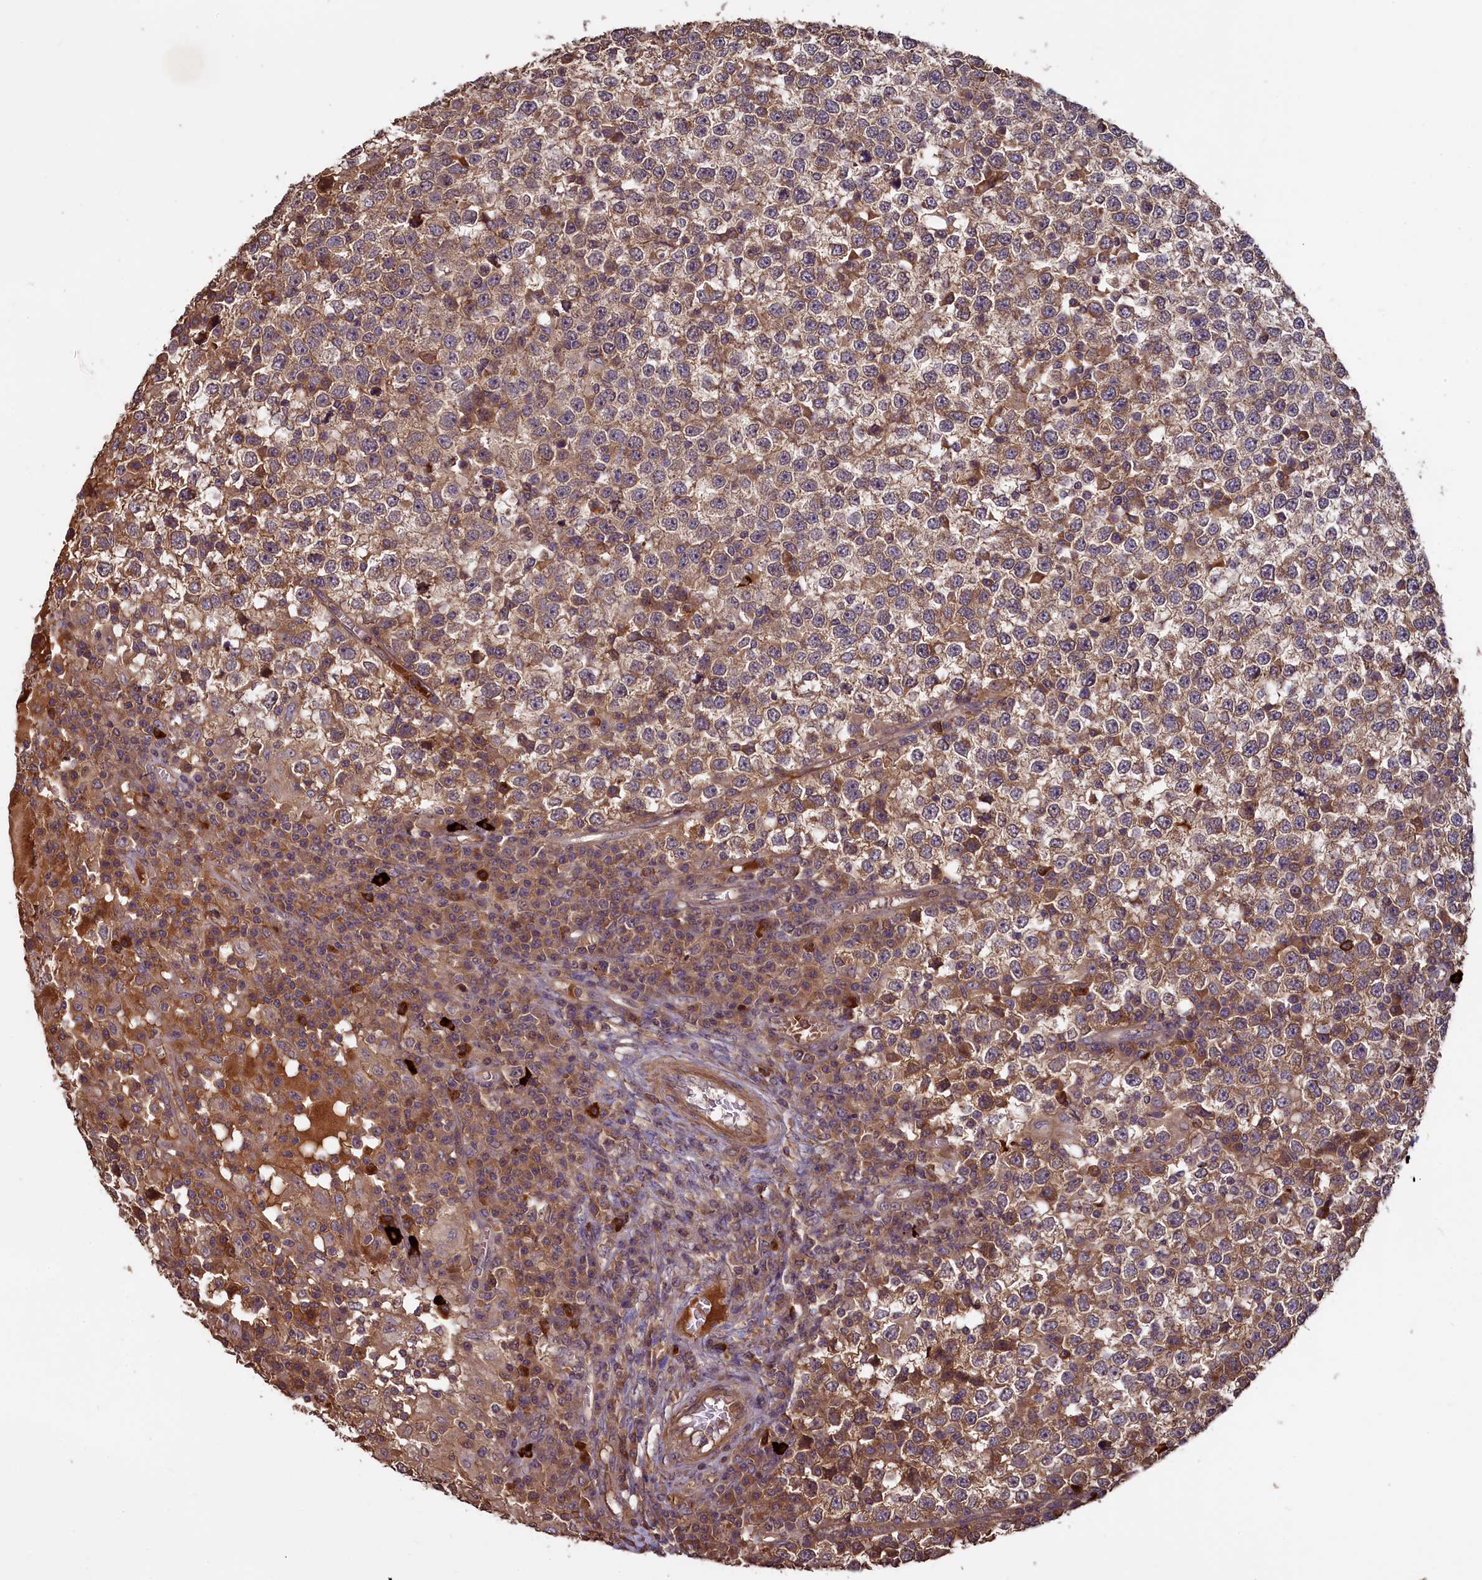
{"staining": {"intensity": "moderate", "quantity": ">75%", "location": "cytoplasmic/membranous"}, "tissue": "testis cancer", "cell_type": "Tumor cells", "image_type": "cancer", "snomed": [{"axis": "morphology", "description": "Seminoma, NOS"}, {"axis": "topography", "description": "Testis"}], "caption": "Human seminoma (testis) stained with a protein marker displays moderate staining in tumor cells.", "gene": "NUDT6", "patient": {"sex": "male", "age": 65}}